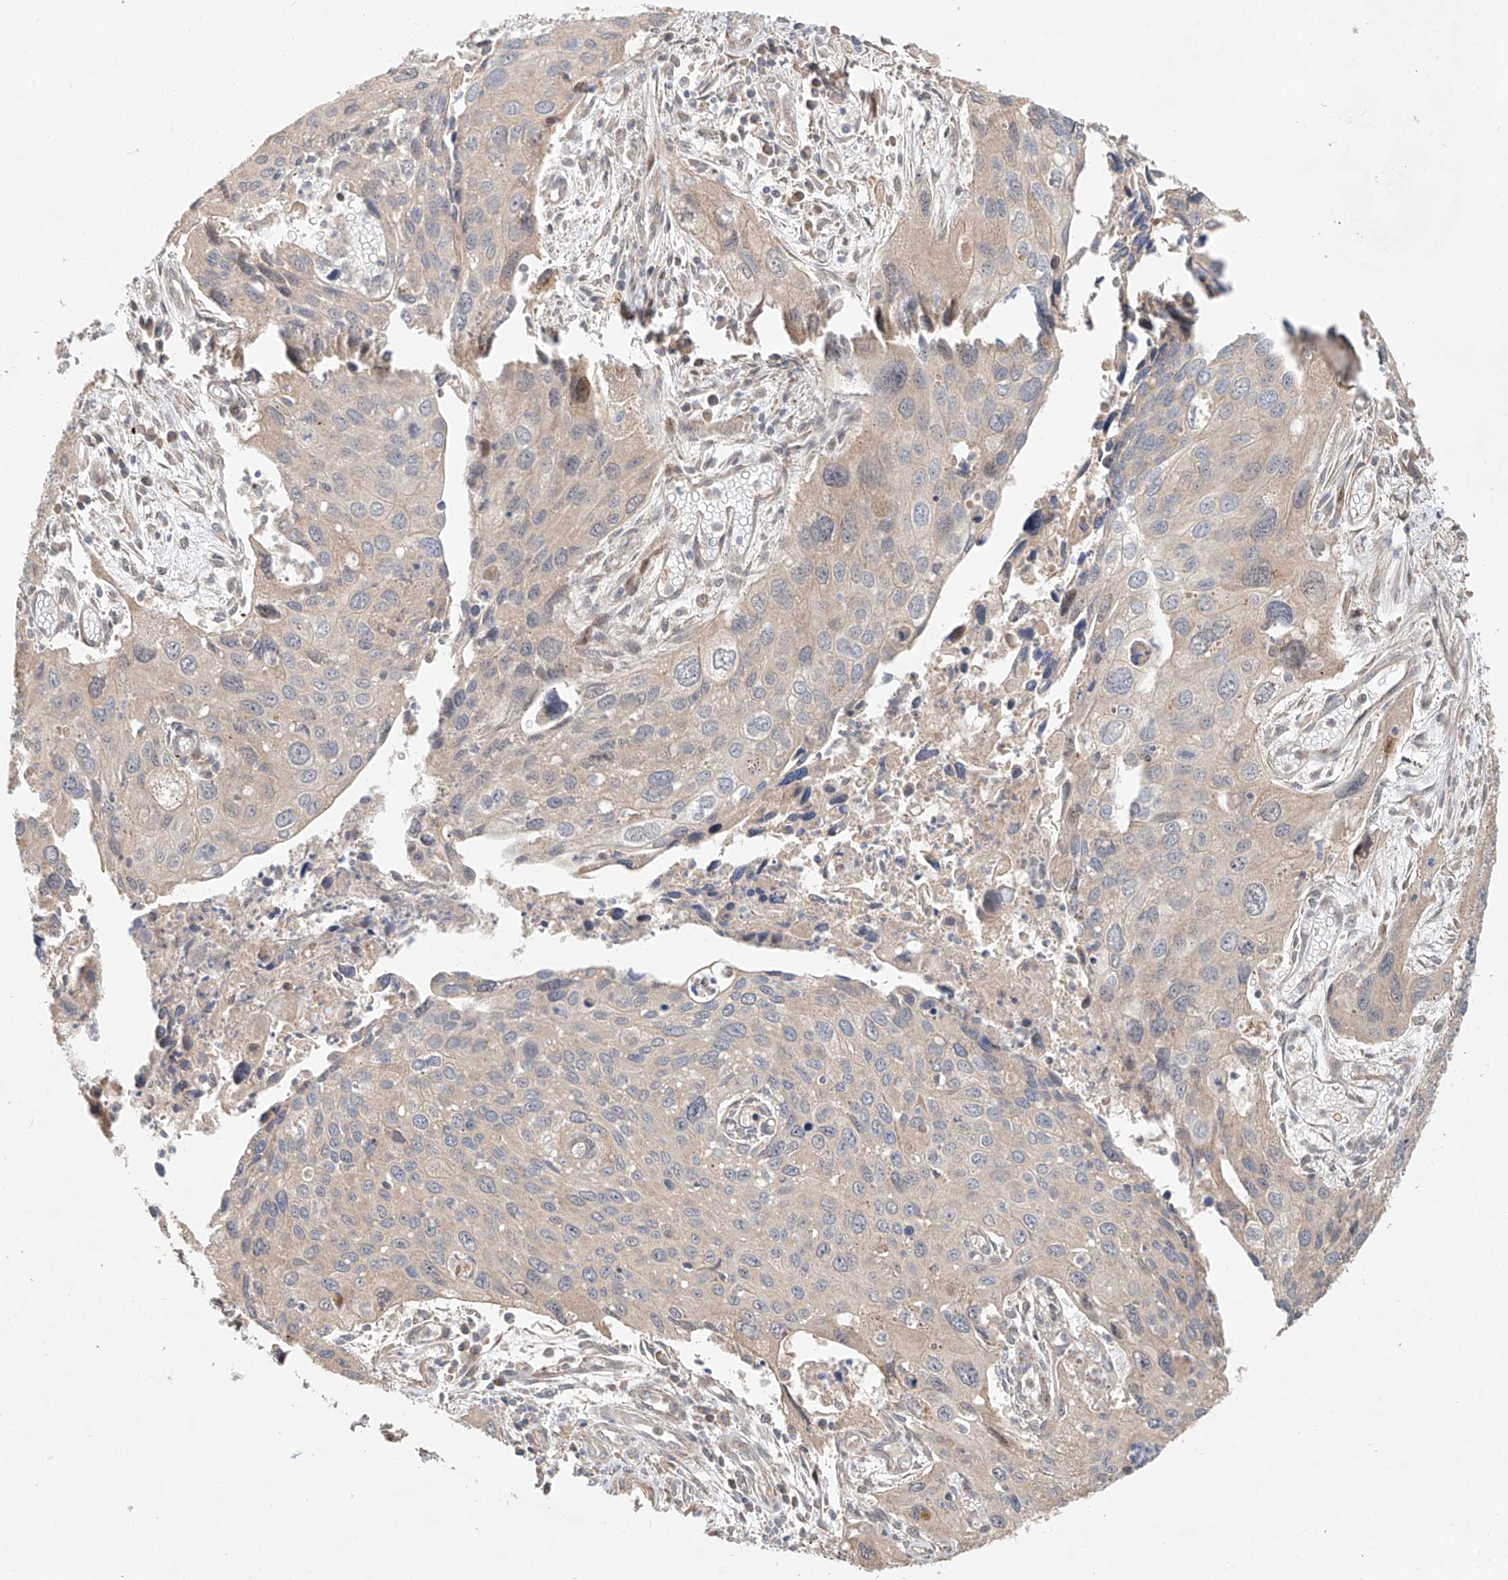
{"staining": {"intensity": "negative", "quantity": "none", "location": "none"}, "tissue": "cervical cancer", "cell_type": "Tumor cells", "image_type": "cancer", "snomed": [{"axis": "morphology", "description": "Squamous cell carcinoma, NOS"}, {"axis": "topography", "description": "Cervix"}], "caption": "IHC micrograph of human cervical cancer stained for a protein (brown), which displays no expression in tumor cells.", "gene": "TMEM61", "patient": {"sex": "female", "age": 55}}